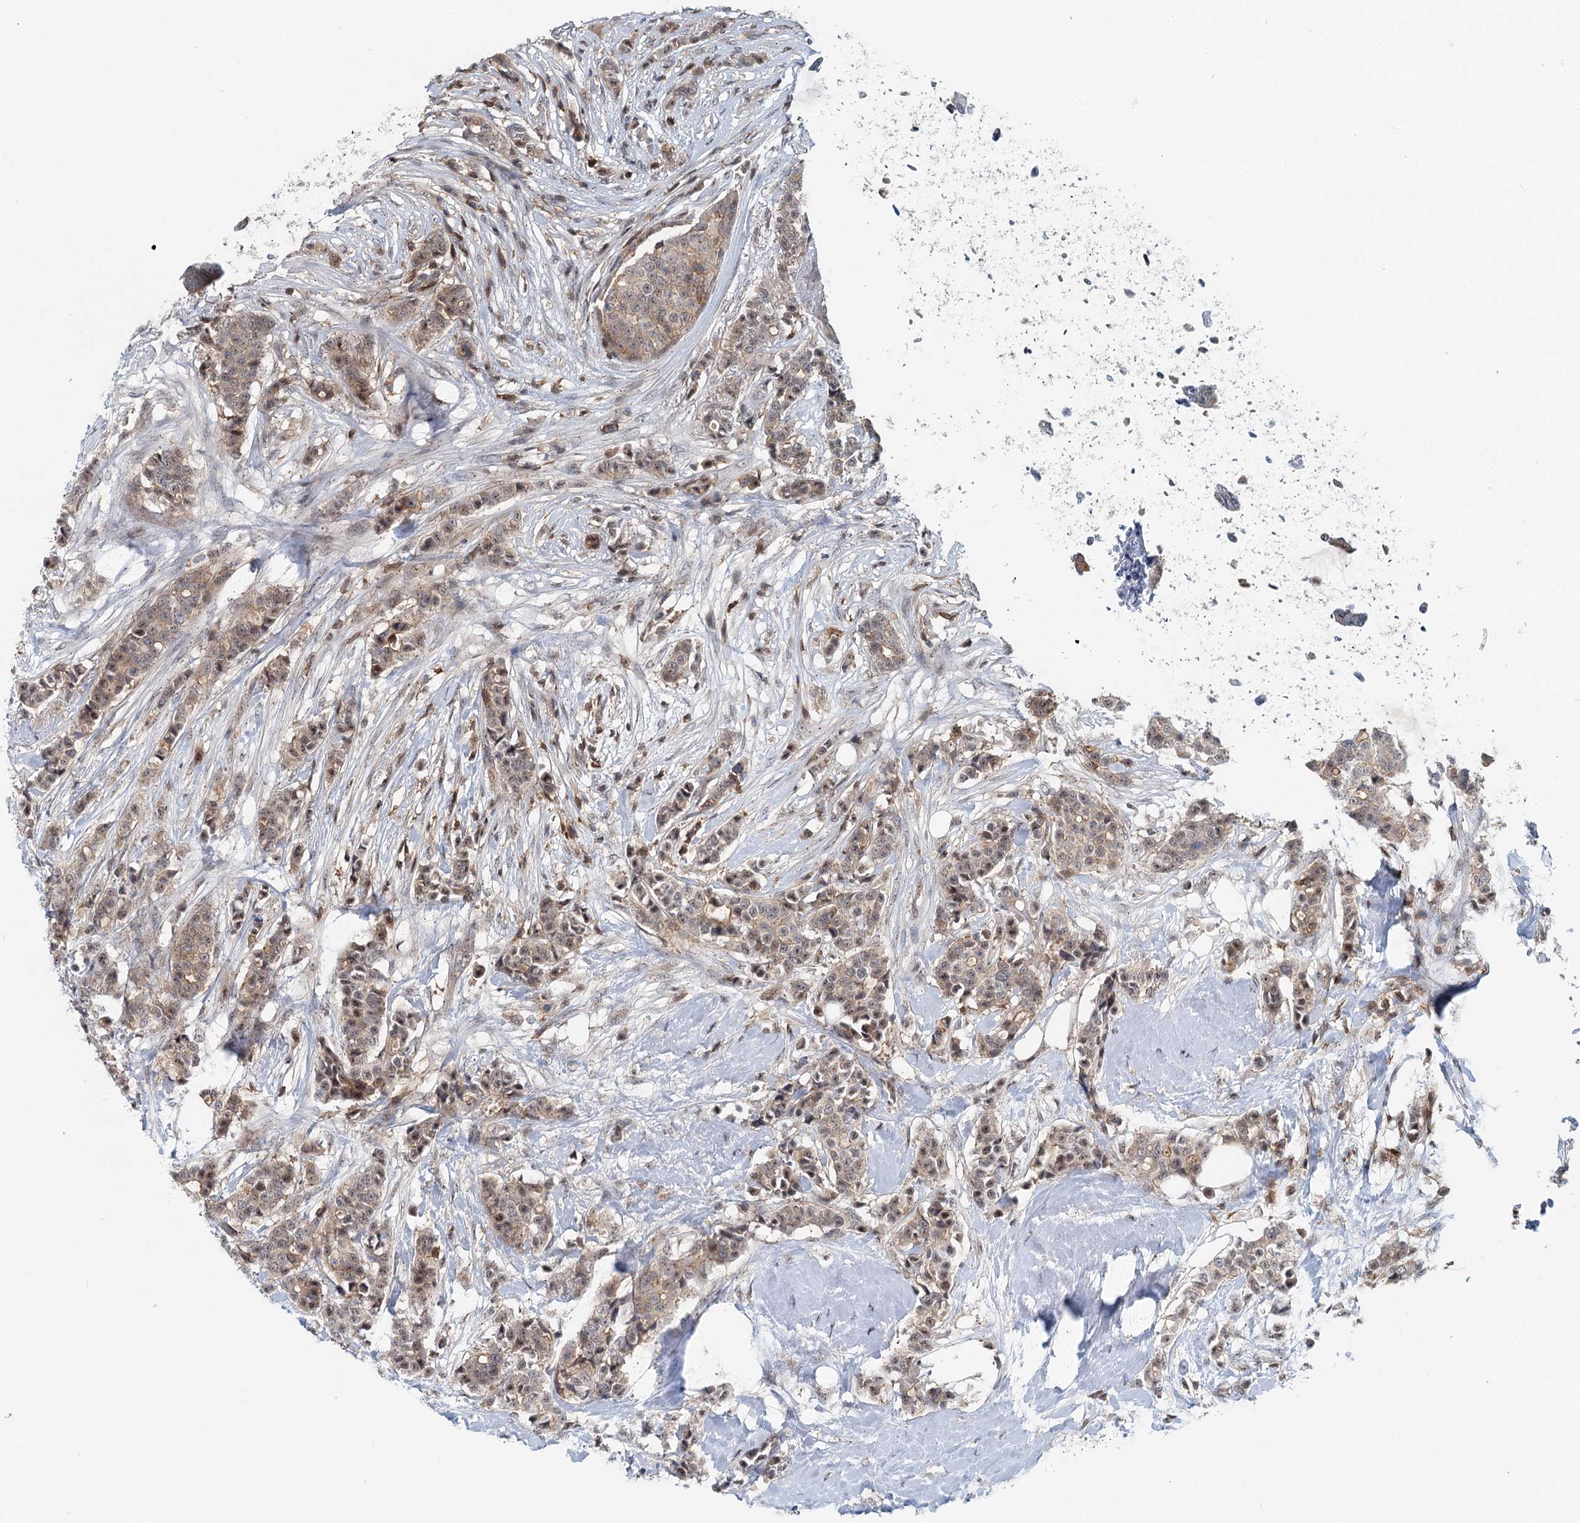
{"staining": {"intensity": "moderate", "quantity": "<25%", "location": "cytoplasmic/membranous,nuclear"}, "tissue": "breast cancer", "cell_type": "Tumor cells", "image_type": "cancer", "snomed": [{"axis": "morphology", "description": "Lobular carcinoma"}, {"axis": "topography", "description": "Breast"}], "caption": "Protein expression analysis of human breast cancer reveals moderate cytoplasmic/membranous and nuclear positivity in about <25% of tumor cells. The protein is stained brown, and the nuclei are stained in blue (DAB IHC with brightfield microscopy, high magnification).", "gene": "CDC42SE2", "patient": {"sex": "female", "age": 51}}